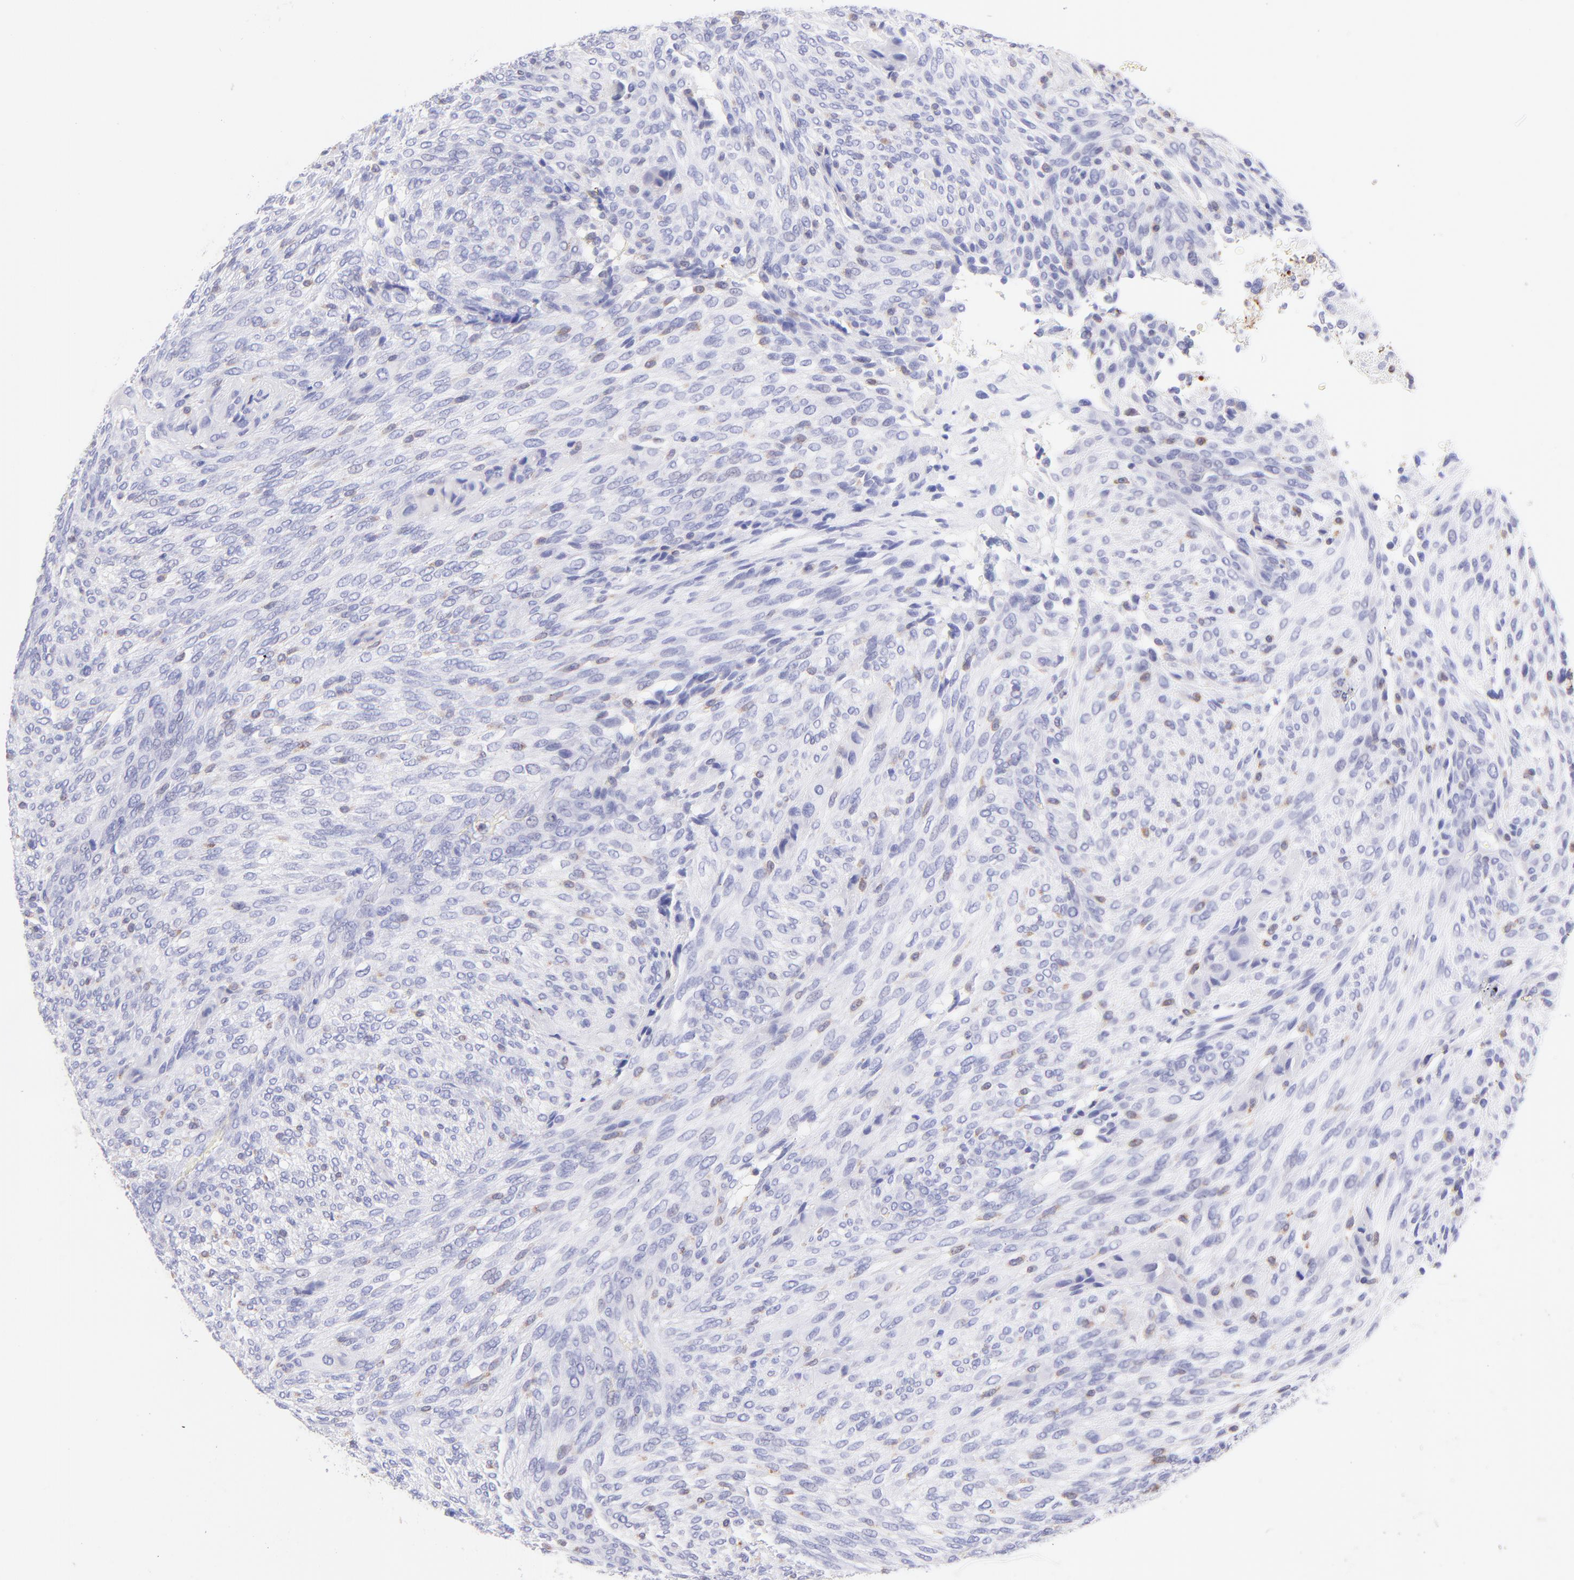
{"staining": {"intensity": "weak", "quantity": "<25%", "location": "cytoplasmic/membranous"}, "tissue": "glioma", "cell_type": "Tumor cells", "image_type": "cancer", "snomed": [{"axis": "morphology", "description": "Glioma, malignant, High grade"}, {"axis": "topography", "description": "Cerebral cortex"}], "caption": "This is an IHC histopathology image of glioma. There is no expression in tumor cells.", "gene": "IRAG2", "patient": {"sex": "female", "age": 55}}